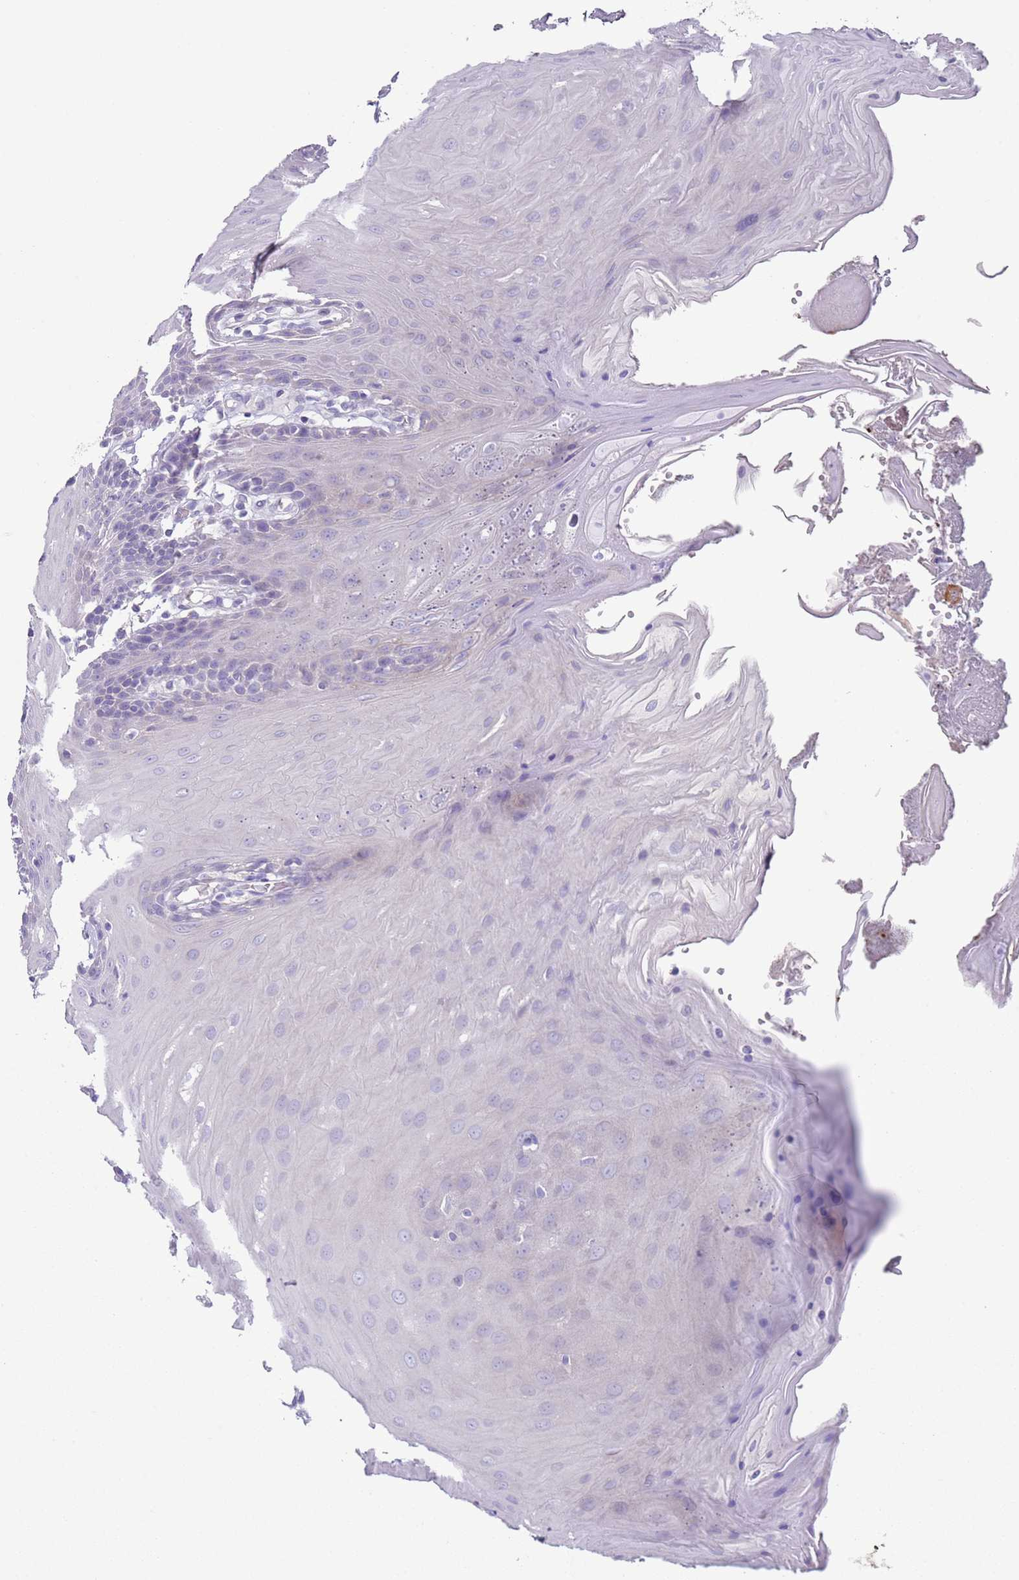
{"staining": {"intensity": "negative", "quantity": "none", "location": "none"}, "tissue": "oral mucosa", "cell_type": "Squamous epithelial cells", "image_type": "normal", "snomed": [{"axis": "morphology", "description": "Normal tissue, NOS"}, {"axis": "morphology", "description": "Squamous cell carcinoma, NOS"}, {"axis": "topography", "description": "Skeletal muscle"}, {"axis": "topography", "description": "Oral tissue"}, {"axis": "topography", "description": "Salivary gland"}, {"axis": "topography", "description": "Head-Neck"}], "caption": "Squamous epithelial cells show no significant protein positivity in normal oral mucosa. (DAB immunohistochemistry (IHC), high magnification).", "gene": "NPAP1", "patient": {"sex": "male", "age": 54}}